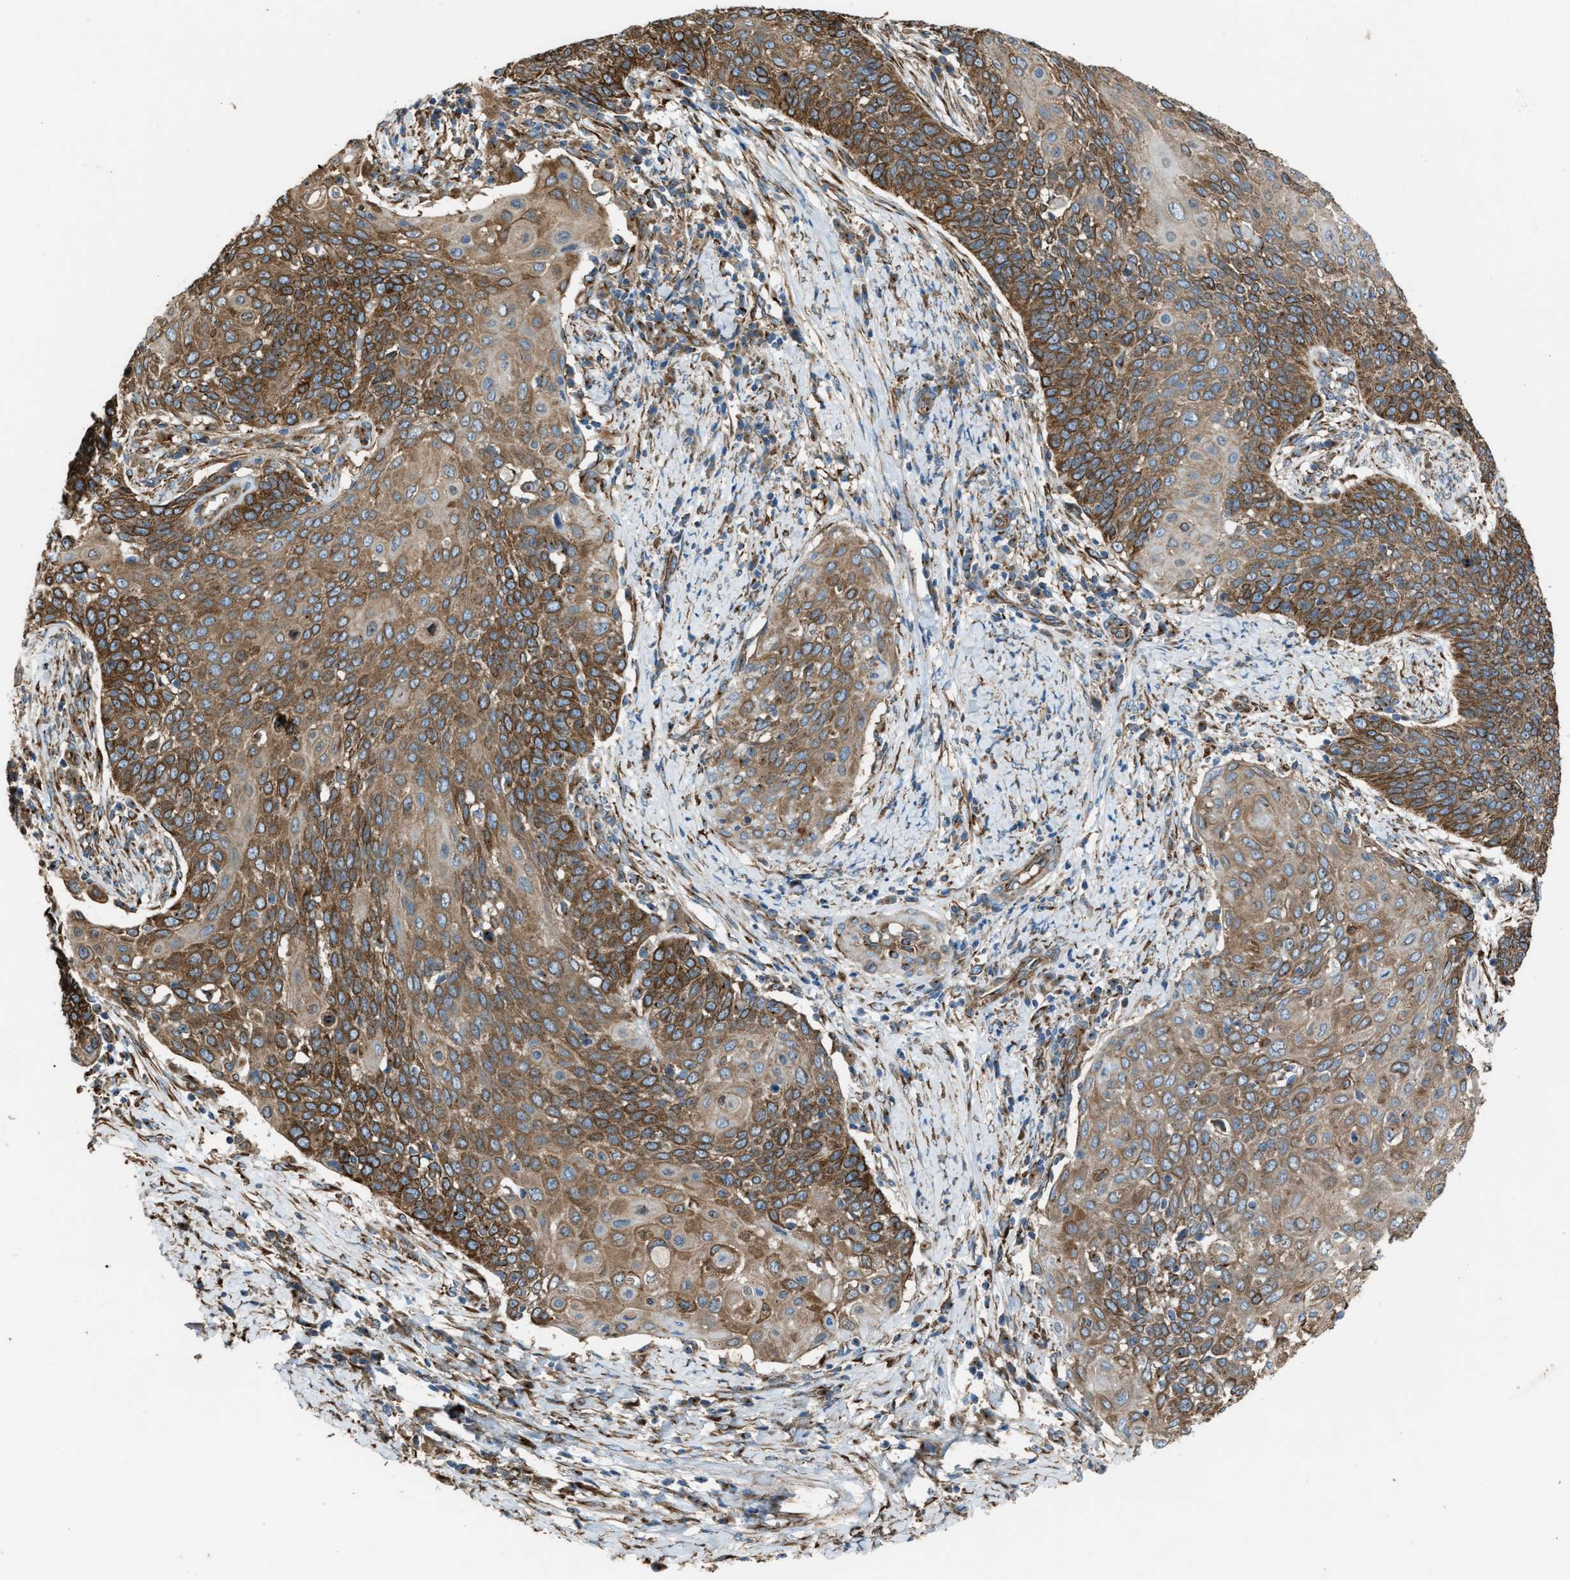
{"staining": {"intensity": "strong", "quantity": ">75%", "location": "cytoplasmic/membranous"}, "tissue": "cervical cancer", "cell_type": "Tumor cells", "image_type": "cancer", "snomed": [{"axis": "morphology", "description": "Squamous cell carcinoma, NOS"}, {"axis": "topography", "description": "Cervix"}], "caption": "The image displays immunohistochemical staining of cervical squamous cell carcinoma. There is strong cytoplasmic/membranous positivity is appreciated in approximately >75% of tumor cells.", "gene": "TRPC1", "patient": {"sex": "female", "age": 39}}